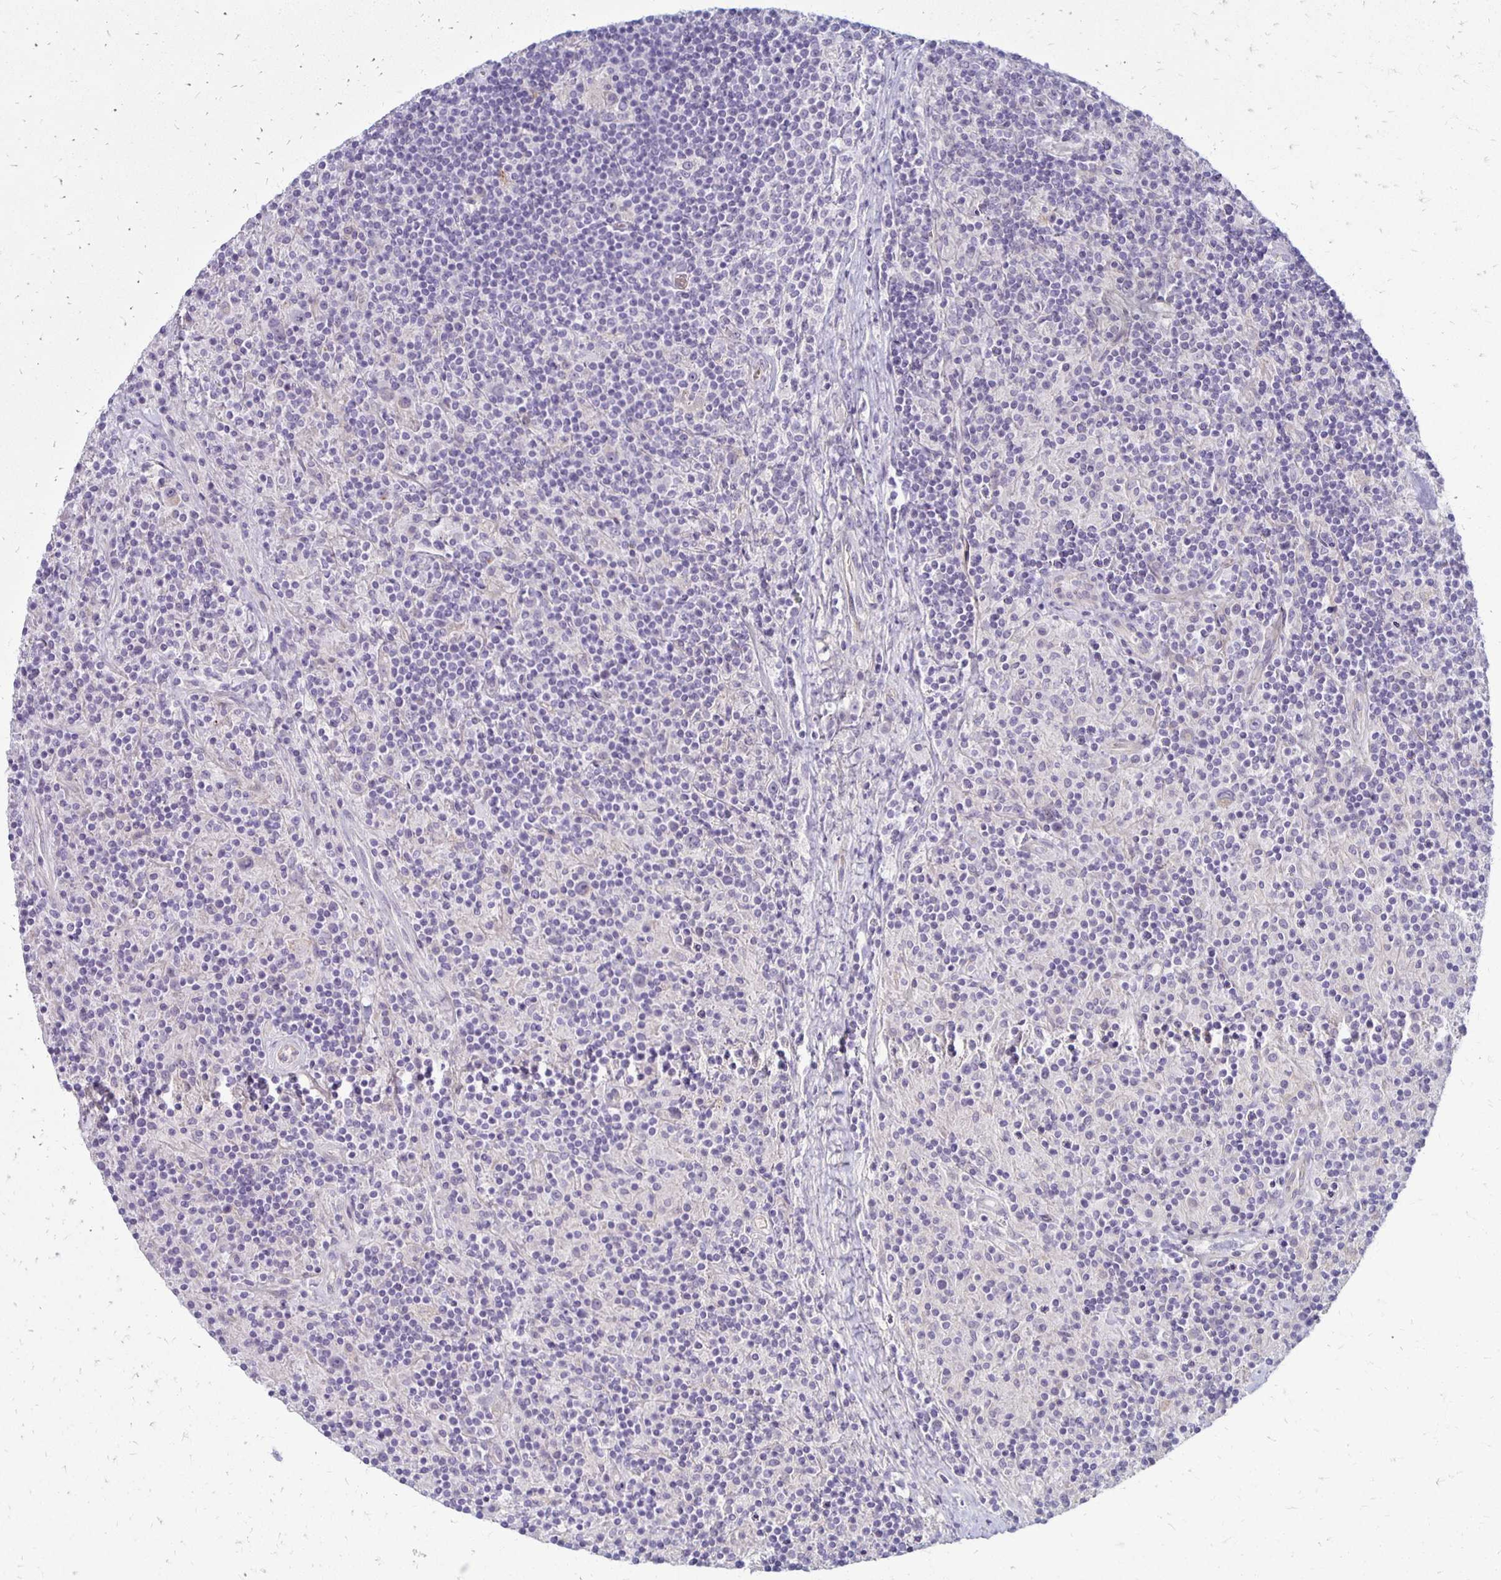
{"staining": {"intensity": "negative", "quantity": "none", "location": "none"}, "tissue": "lymphoma", "cell_type": "Tumor cells", "image_type": "cancer", "snomed": [{"axis": "morphology", "description": "Hodgkin's disease, NOS"}, {"axis": "topography", "description": "Lymph node"}], "caption": "An IHC micrograph of Hodgkin's disease is shown. There is no staining in tumor cells of Hodgkin's disease. Nuclei are stained in blue.", "gene": "KATNBL1", "patient": {"sex": "male", "age": 70}}